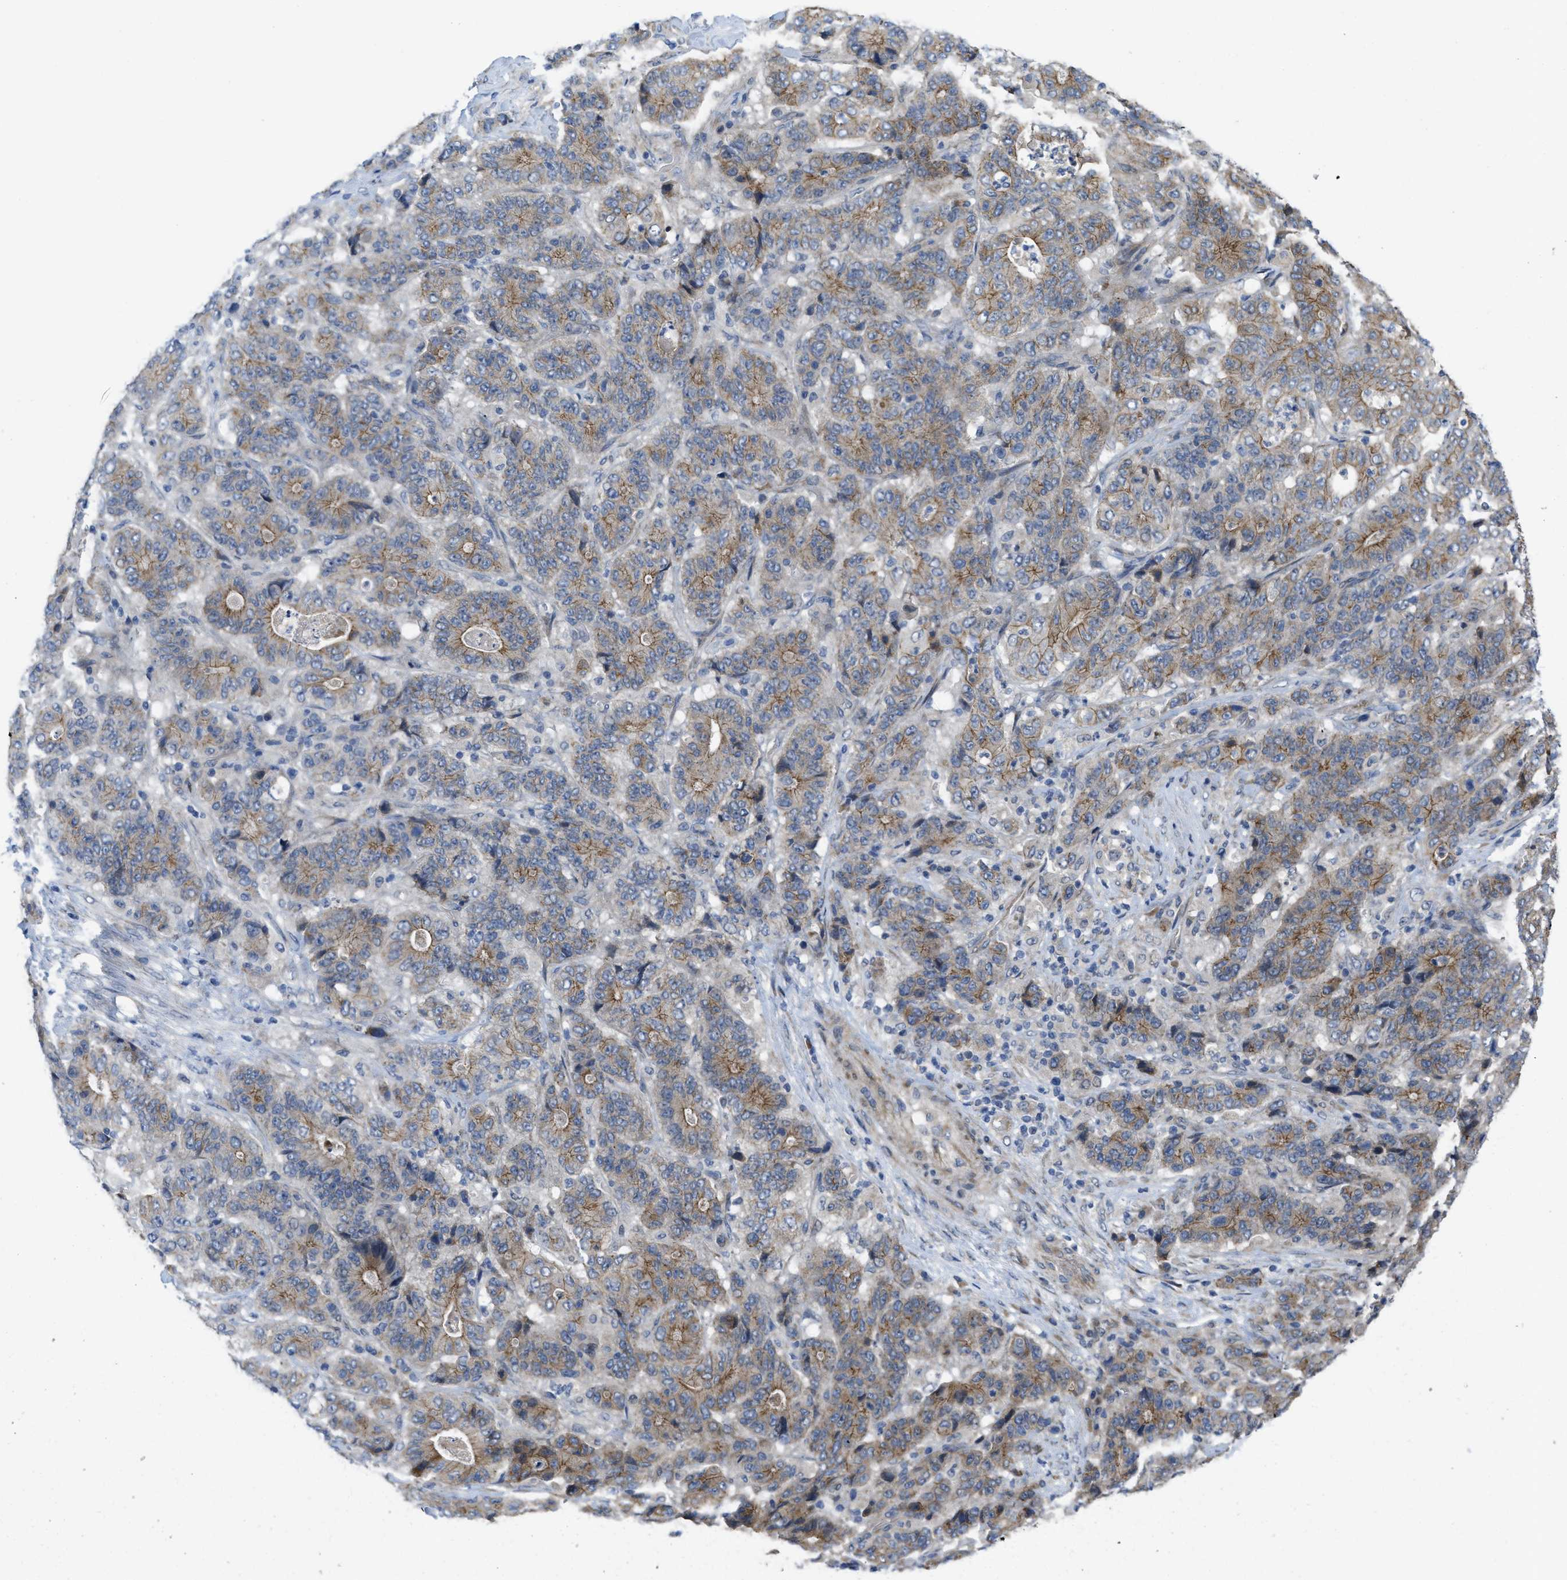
{"staining": {"intensity": "moderate", "quantity": "25%-75%", "location": "cytoplasmic/membranous"}, "tissue": "stomach cancer", "cell_type": "Tumor cells", "image_type": "cancer", "snomed": [{"axis": "morphology", "description": "Adenocarcinoma, NOS"}, {"axis": "topography", "description": "Stomach"}], "caption": "Immunohistochemistry (IHC) (DAB (3,3'-diaminobenzidine)) staining of human adenocarcinoma (stomach) reveals moderate cytoplasmic/membranous protein staining in approximately 25%-75% of tumor cells.", "gene": "CDPF1", "patient": {"sex": "female", "age": 73}}